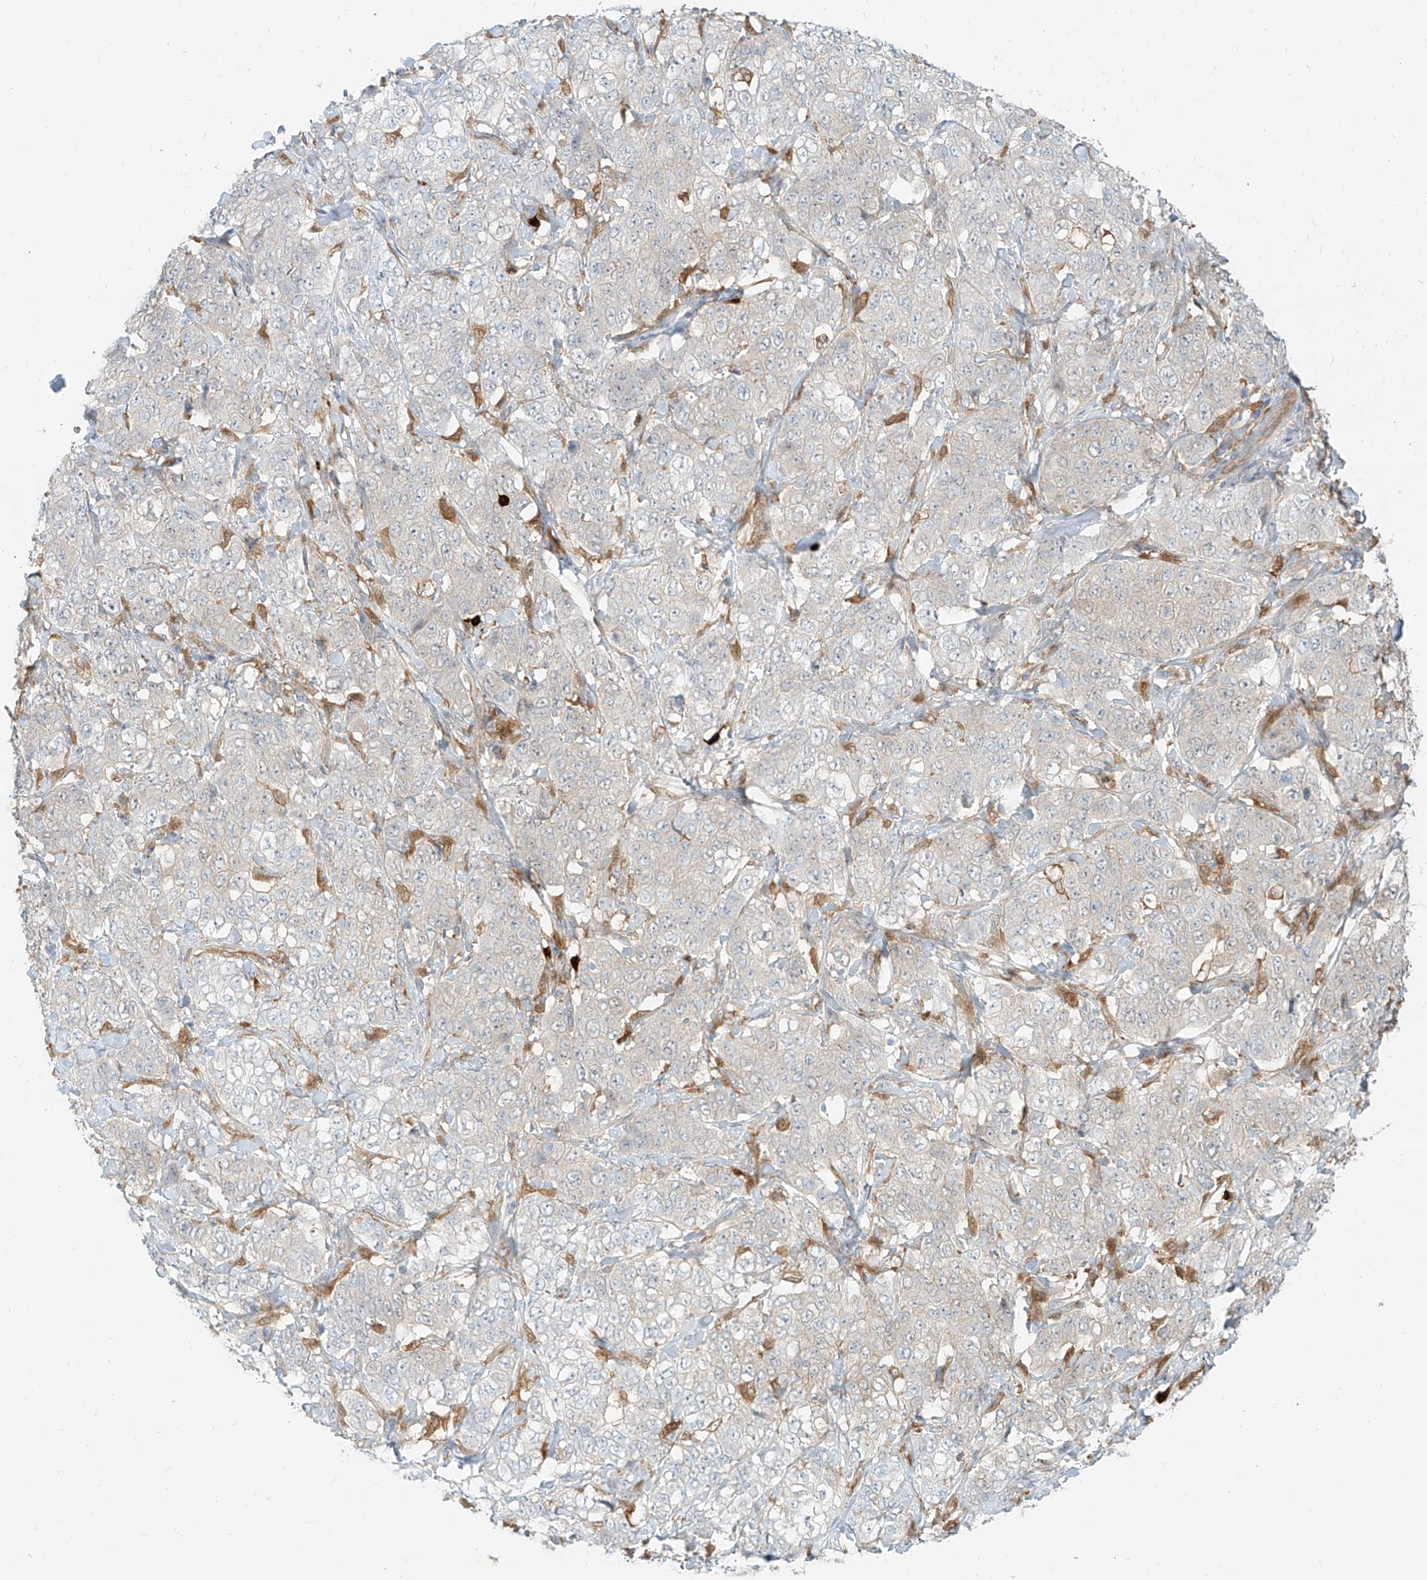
{"staining": {"intensity": "negative", "quantity": "none", "location": "none"}, "tissue": "stomach cancer", "cell_type": "Tumor cells", "image_type": "cancer", "snomed": [{"axis": "morphology", "description": "Adenocarcinoma, NOS"}, {"axis": "topography", "description": "Stomach"}], "caption": "This is a histopathology image of immunohistochemistry staining of stomach adenocarcinoma, which shows no expression in tumor cells.", "gene": "PGD", "patient": {"sex": "male", "age": 48}}